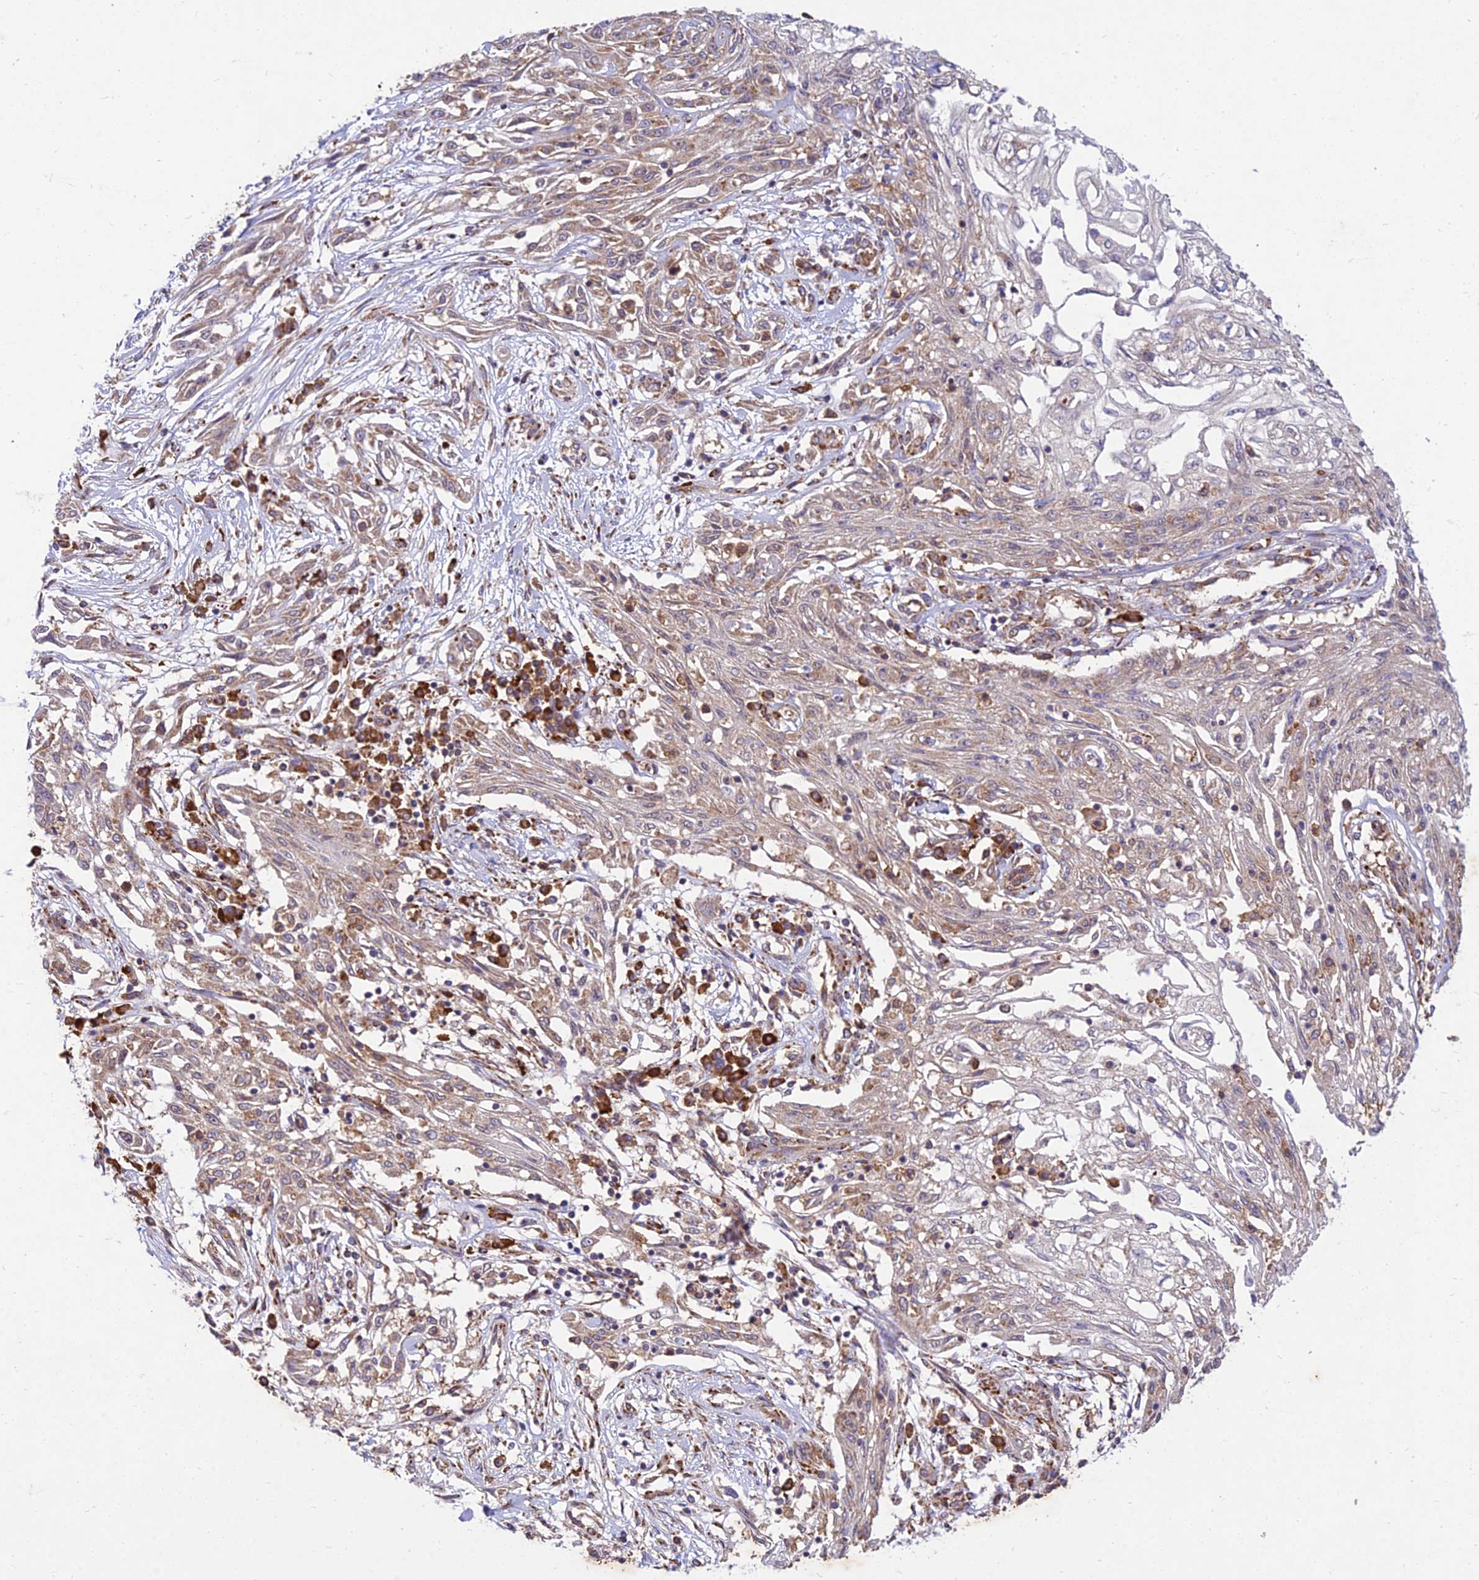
{"staining": {"intensity": "moderate", "quantity": "25%-75%", "location": "cytoplasmic/membranous"}, "tissue": "skin cancer", "cell_type": "Tumor cells", "image_type": "cancer", "snomed": [{"axis": "morphology", "description": "Squamous cell carcinoma, NOS"}, {"axis": "morphology", "description": "Squamous cell carcinoma, metastatic, NOS"}, {"axis": "topography", "description": "Skin"}, {"axis": "topography", "description": "Lymph node"}], "caption": "An immunohistochemistry image of neoplastic tissue is shown. Protein staining in brown labels moderate cytoplasmic/membranous positivity in skin cancer (squamous cell carcinoma) within tumor cells.", "gene": "NXNL2", "patient": {"sex": "male", "age": 75}}